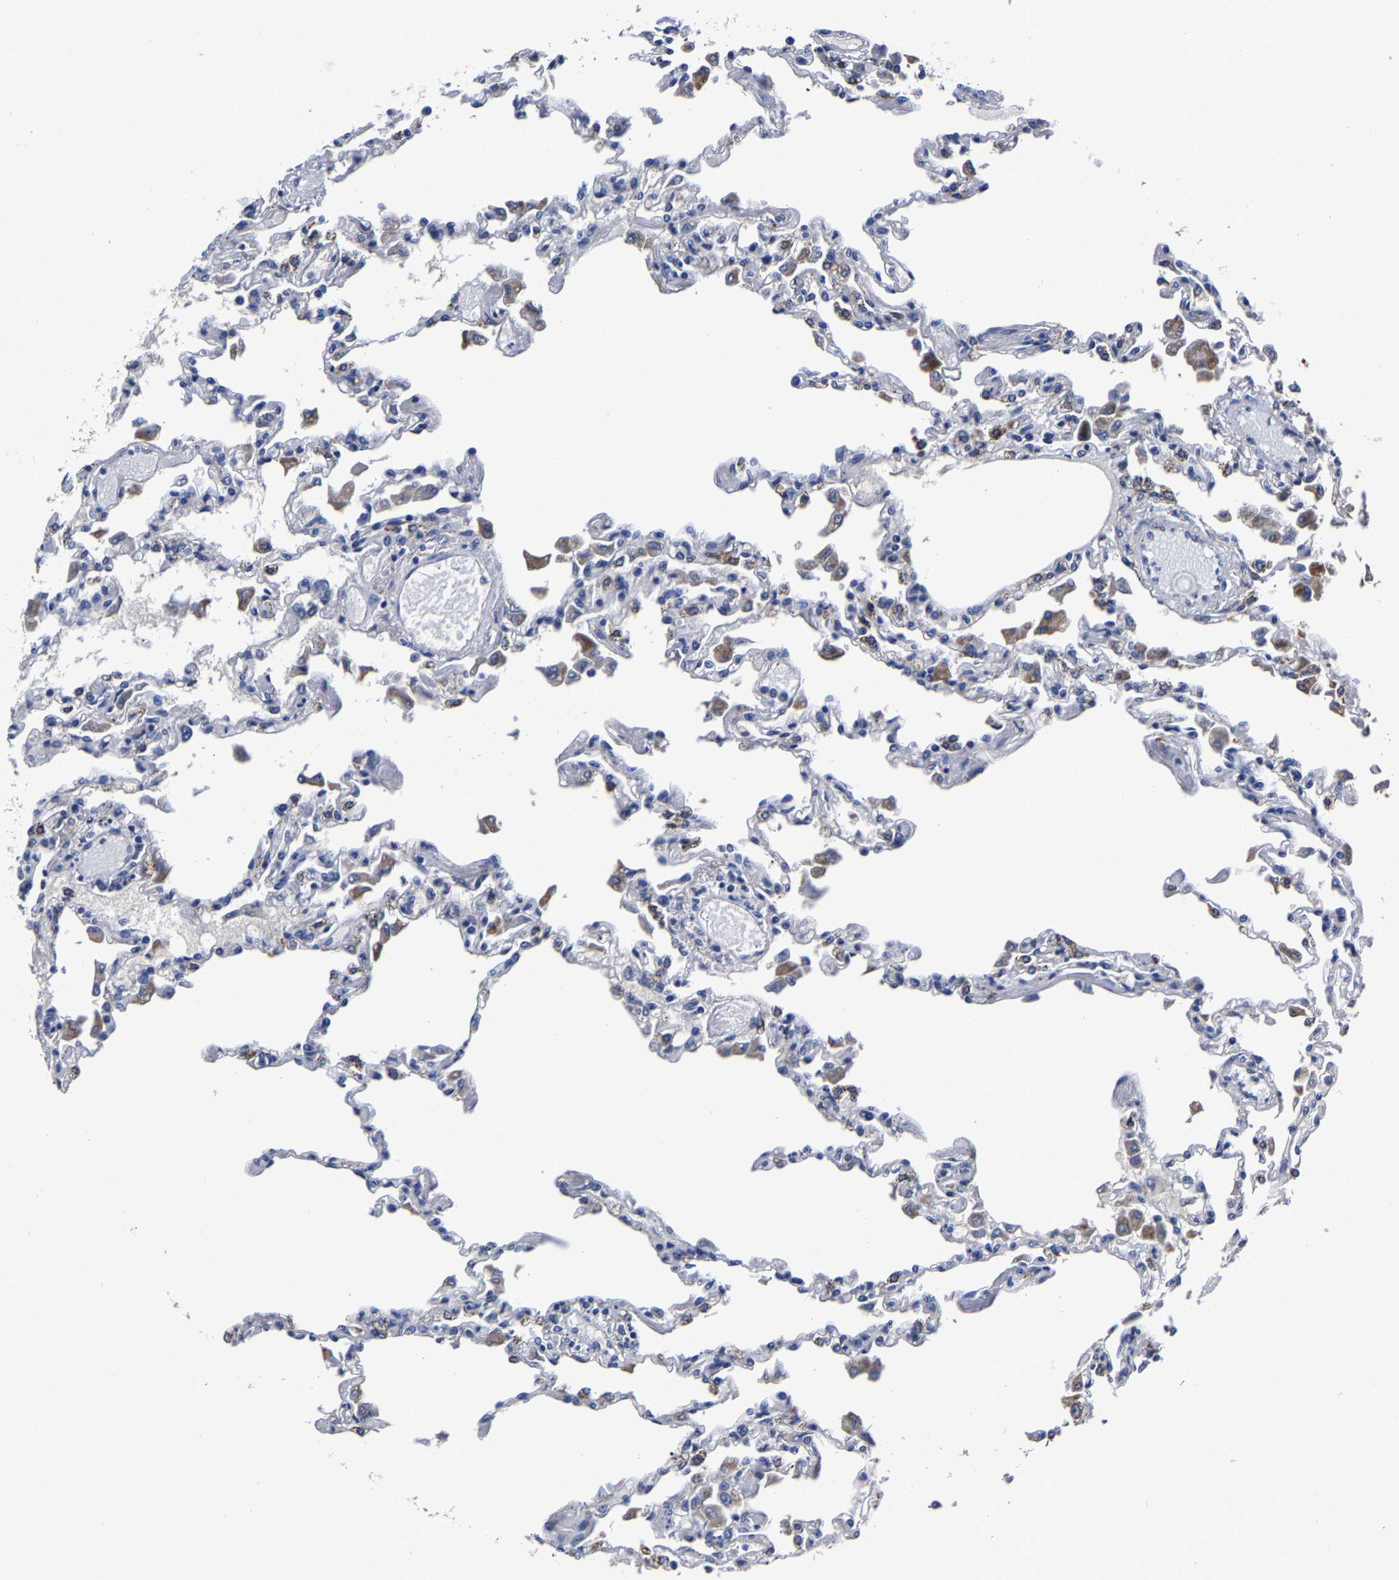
{"staining": {"intensity": "negative", "quantity": "none", "location": "none"}, "tissue": "lung", "cell_type": "Alveolar cells", "image_type": "normal", "snomed": [{"axis": "morphology", "description": "Normal tissue, NOS"}, {"axis": "topography", "description": "Bronchus"}, {"axis": "topography", "description": "Lung"}], "caption": "Immunohistochemistry histopathology image of normal lung stained for a protein (brown), which displays no staining in alveolar cells. Nuclei are stained in blue.", "gene": "PSPH", "patient": {"sex": "female", "age": 49}}